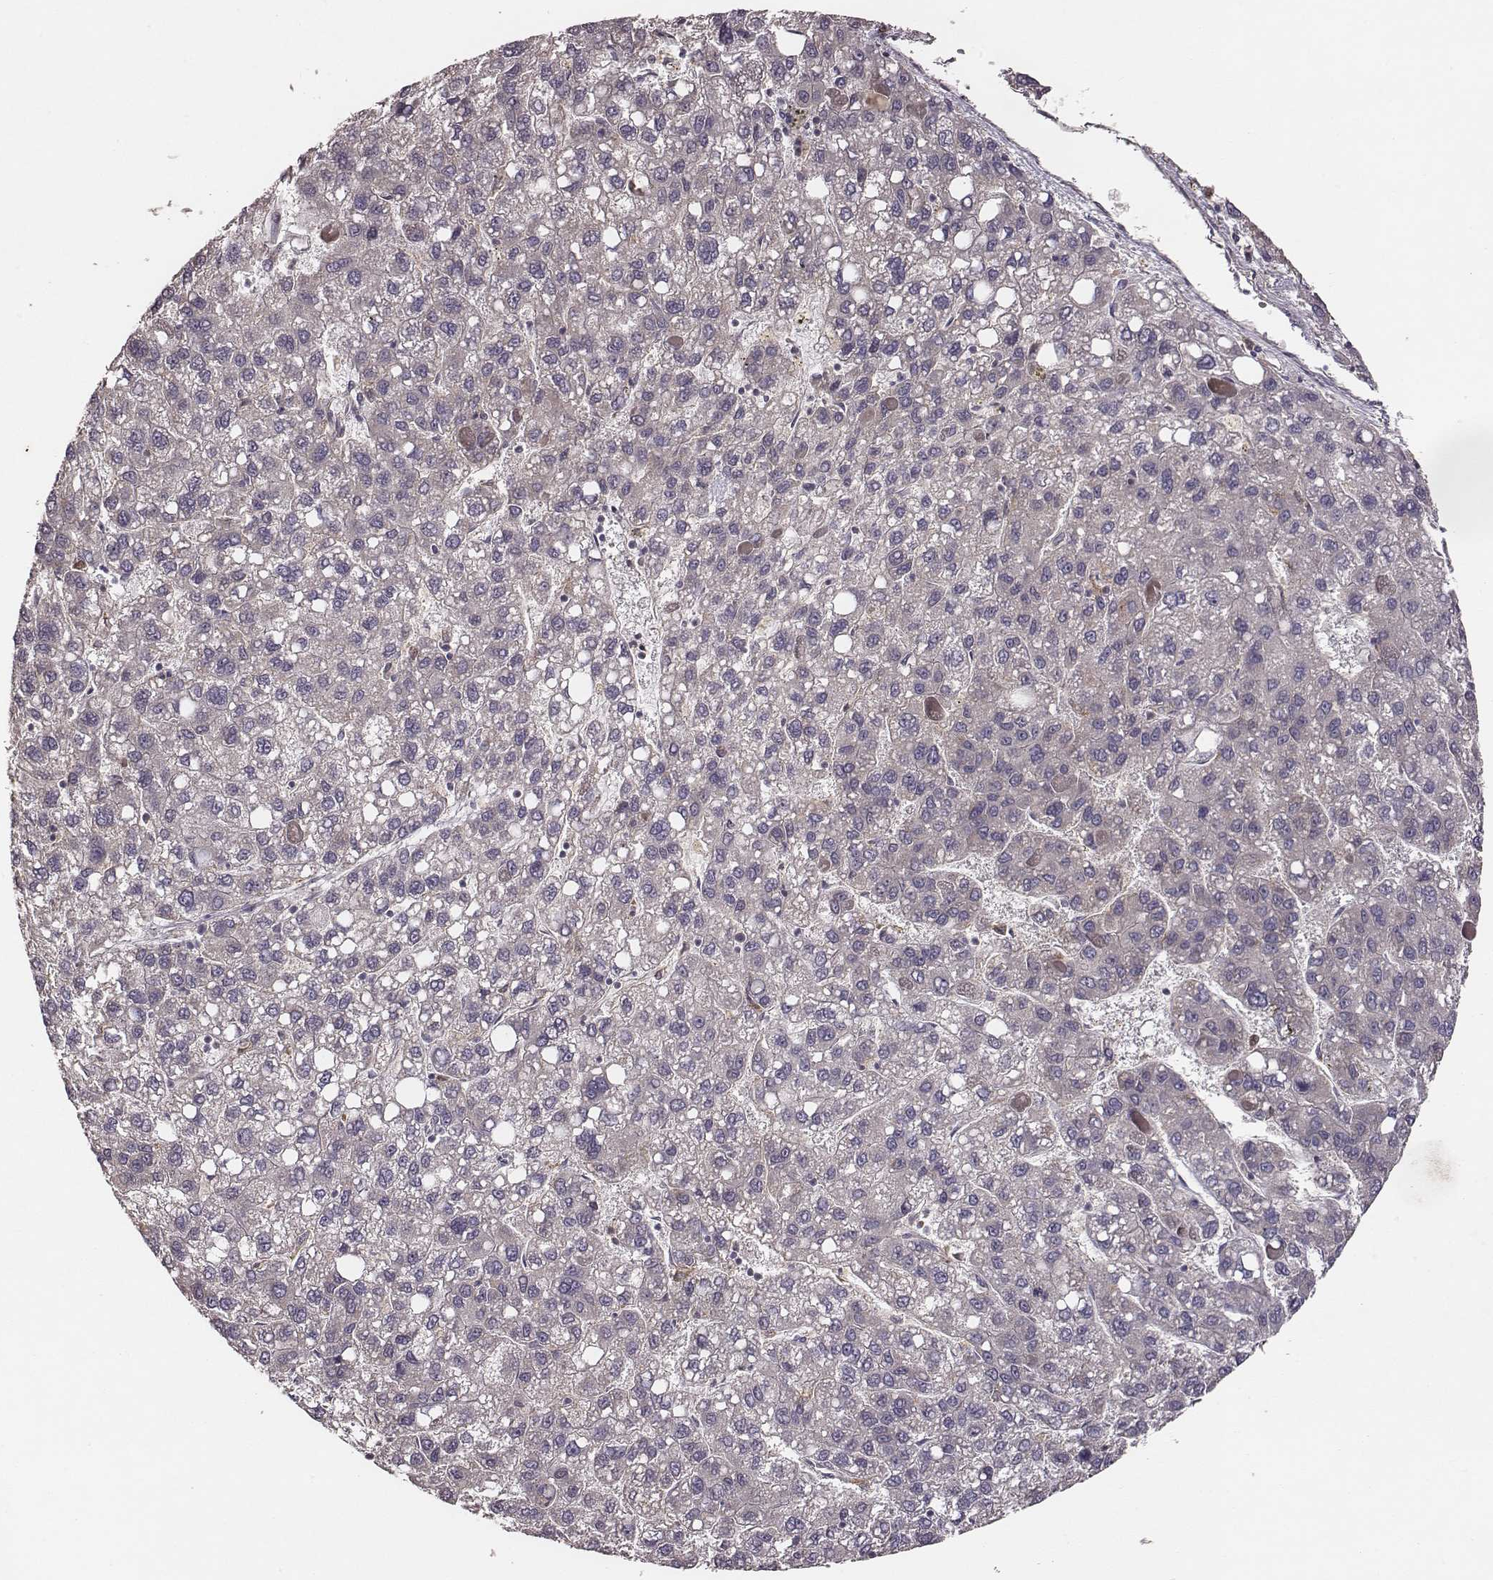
{"staining": {"intensity": "negative", "quantity": "none", "location": "none"}, "tissue": "liver cancer", "cell_type": "Tumor cells", "image_type": "cancer", "snomed": [{"axis": "morphology", "description": "Carcinoma, Hepatocellular, NOS"}, {"axis": "topography", "description": "Liver"}], "caption": "Immunohistochemistry (IHC) of human liver hepatocellular carcinoma shows no expression in tumor cells.", "gene": "VPS26A", "patient": {"sex": "female", "age": 82}}